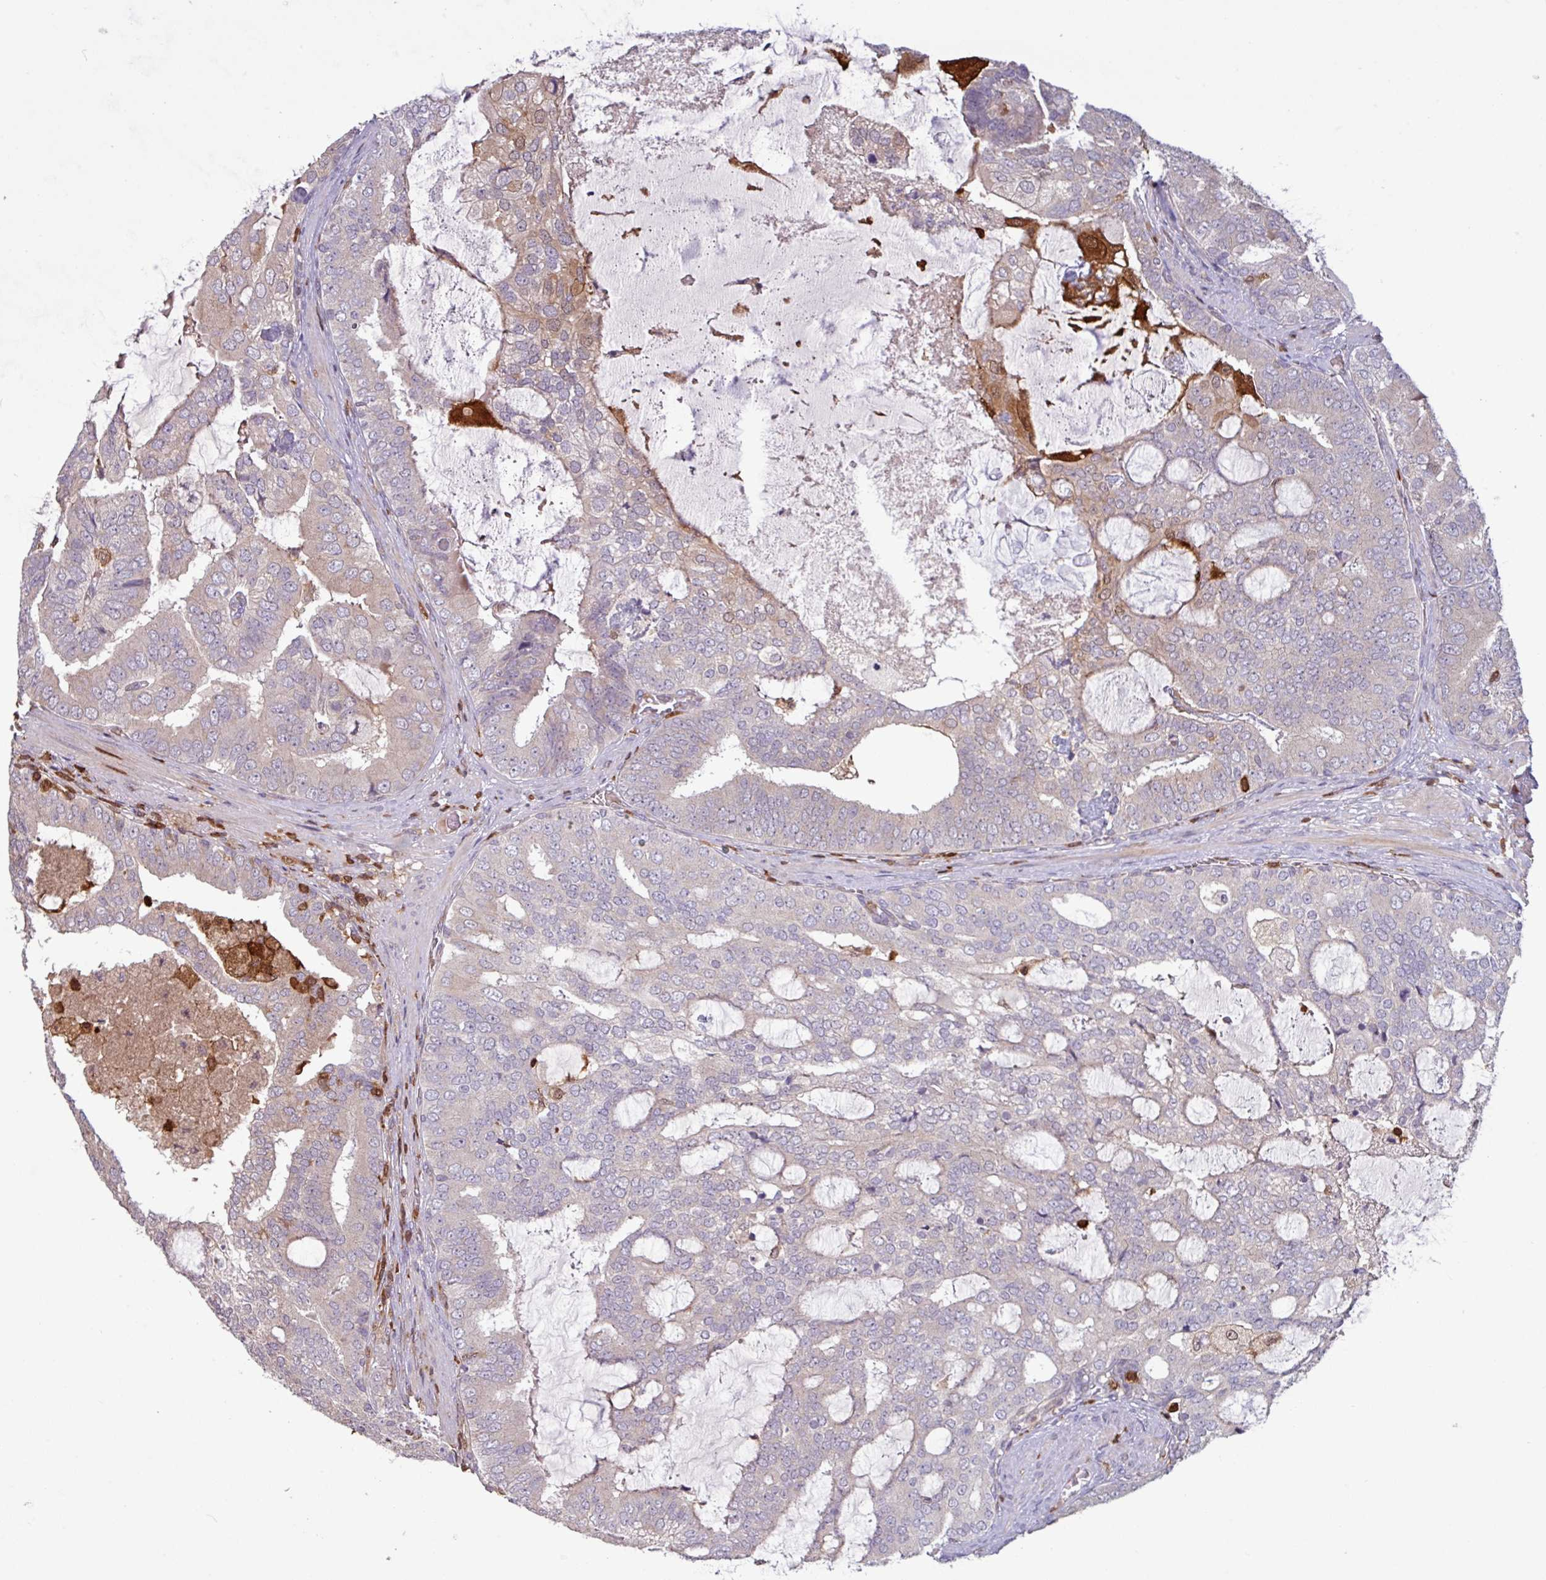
{"staining": {"intensity": "strong", "quantity": "<25%", "location": "cytoplasmic/membranous"}, "tissue": "prostate cancer", "cell_type": "Tumor cells", "image_type": "cancer", "snomed": [{"axis": "morphology", "description": "Adenocarcinoma, High grade"}, {"axis": "topography", "description": "Prostate"}], "caption": "Immunohistochemistry of adenocarcinoma (high-grade) (prostate) shows medium levels of strong cytoplasmic/membranous staining in approximately <25% of tumor cells. The staining was performed using DAB (3,3'-diaminobenzidine) to visualize the protein expression in brown, while the nuclei were stained in blue with hematoxylin (Magnification: 20x).", "gene": "SEC61G", "patient": {"sex": "male", "age": 55}}